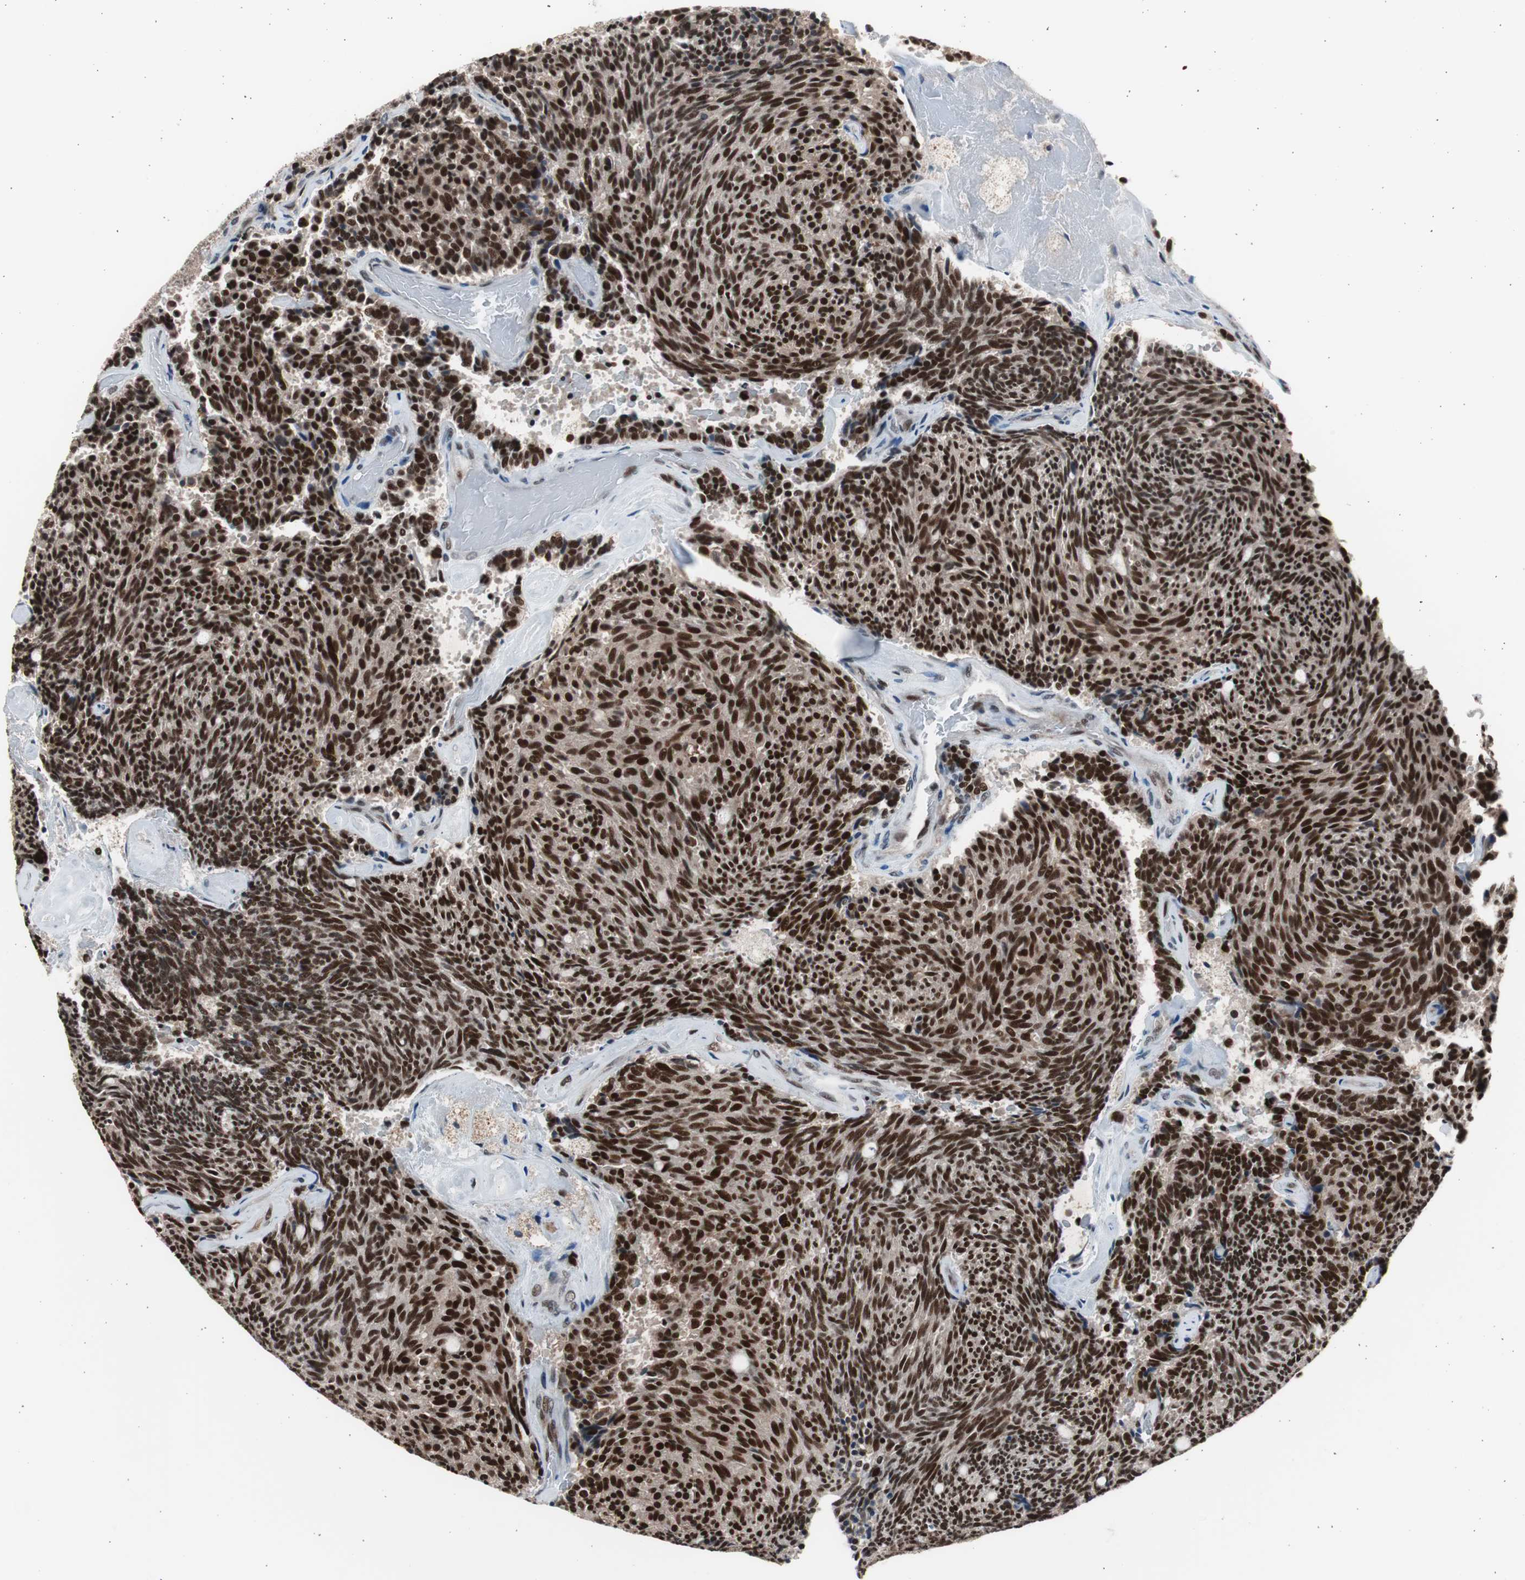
{"staining": {"intensity": "strong", "quantity": ">75%", "location": "cytoplasmic/membranous,nuclear"}, "tissue": "carcinoid", "cell_type": "Tumor cells", "image_type": "cancer", "snomed": [{"axis": "morphology", "description": "Carcinoid, malignant, NOS"}, {"axis": "topography", "description": "Pancreas"}], "caption": "Immunohistochemical staining of carcinoid displays strong cytoplasmic/membranous and nuclear protein staining in about >75% of tumor cells. Using DAB (3,3'-diaminobenzidine) (brown) and hematoxylin (blue) stains, captured at high magnification using brightfield microscopy.", "gene": "RPA1", "patient": {"sex": "female", "age": 54}}